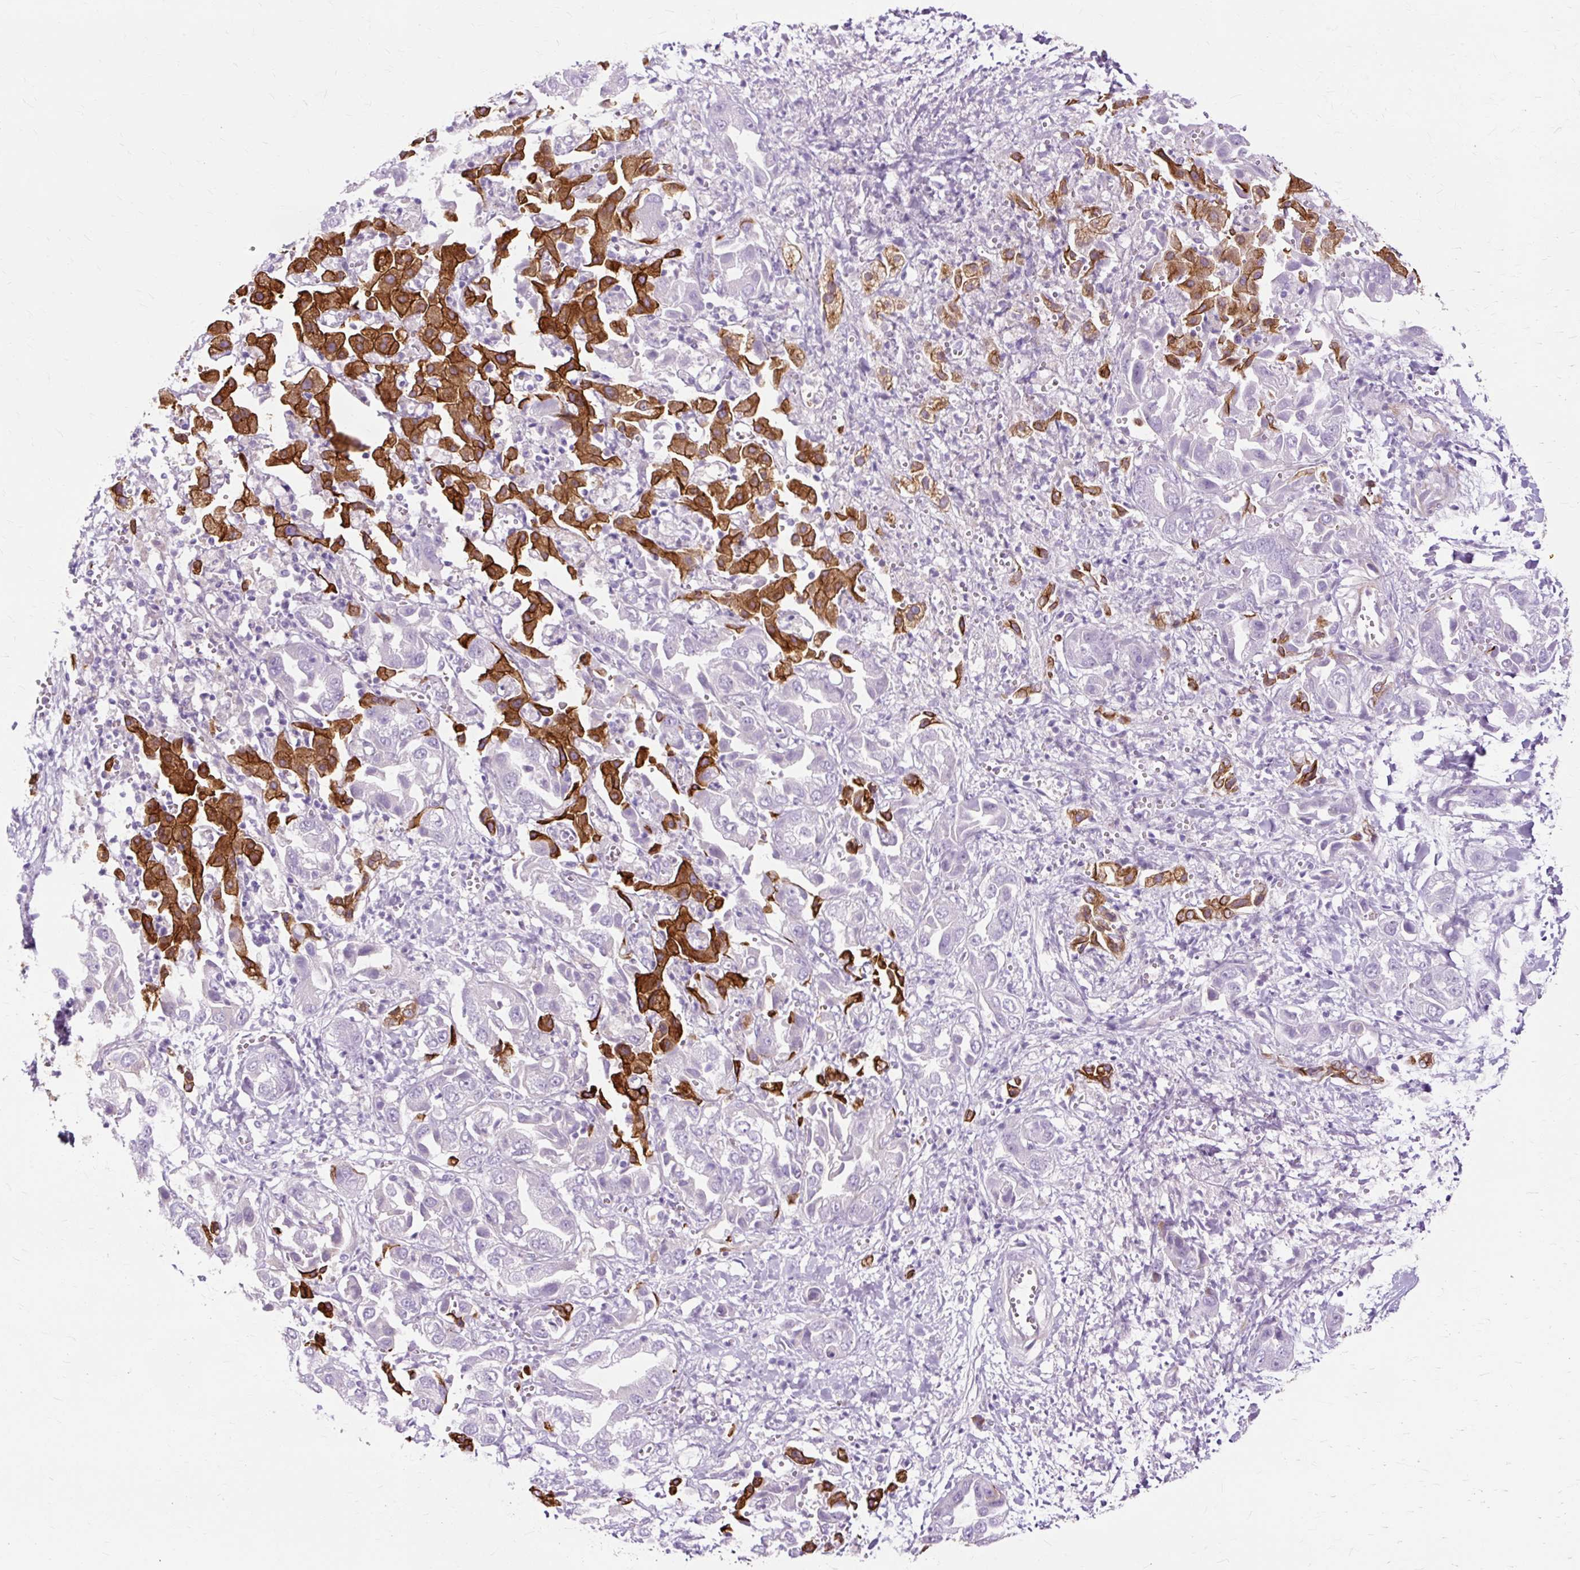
{"staining": {"intensity": "negative", "quantity": "none", "location": "none"}, "tissue": "liver cancer", "cell_type": "Tumor cells", "image_type": "cancer", "snomed": [{"axis": "morphology", "description": "Cholangiocarcinoma"}, {"axis": "topography", "description": "Liver"}], "caption": "Liver cancer stained for a protein using immunohistochemistry (IHC) displays no positivity tumor cells.", "gene": "DCTN4", "patient": {"sex": "female", "age": 52}}